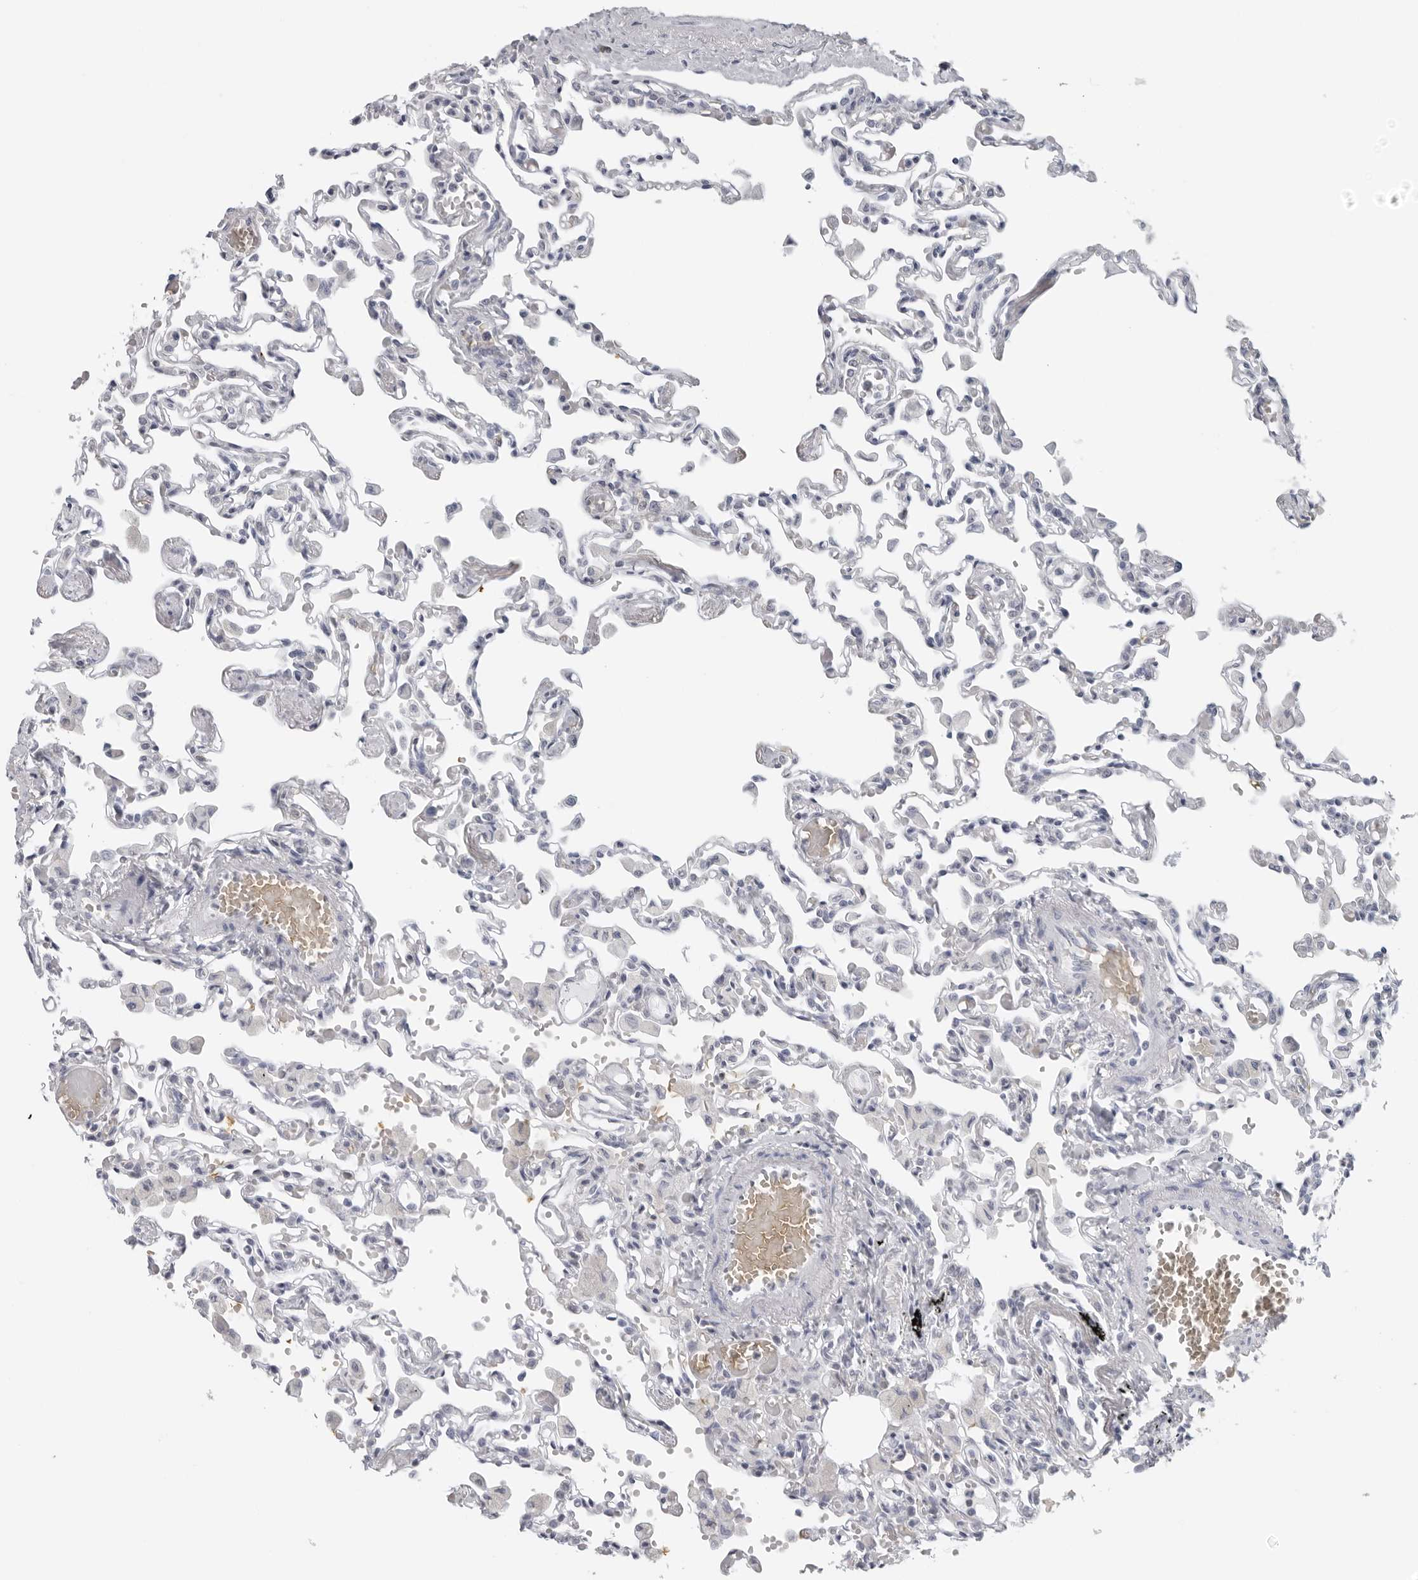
{"staining": {"intensity": "negative", "quantity": "none", "location": "none"}, "tissue": "lung", "cell_type": "Alveolar cells", "image_type": "normal", "snomed": [{"axis": "morphology", "description": "Normal tissue, NOS"}, {"axis": "topography", "description": "Bronchus"}, {"axis": "topography", "description": "Lung"}], "caption": "The image exhibits no staining of alveolar cells in unremarkable lung.", "gene": "EPB41", "patient": {"sex": "female", "age": 49}}